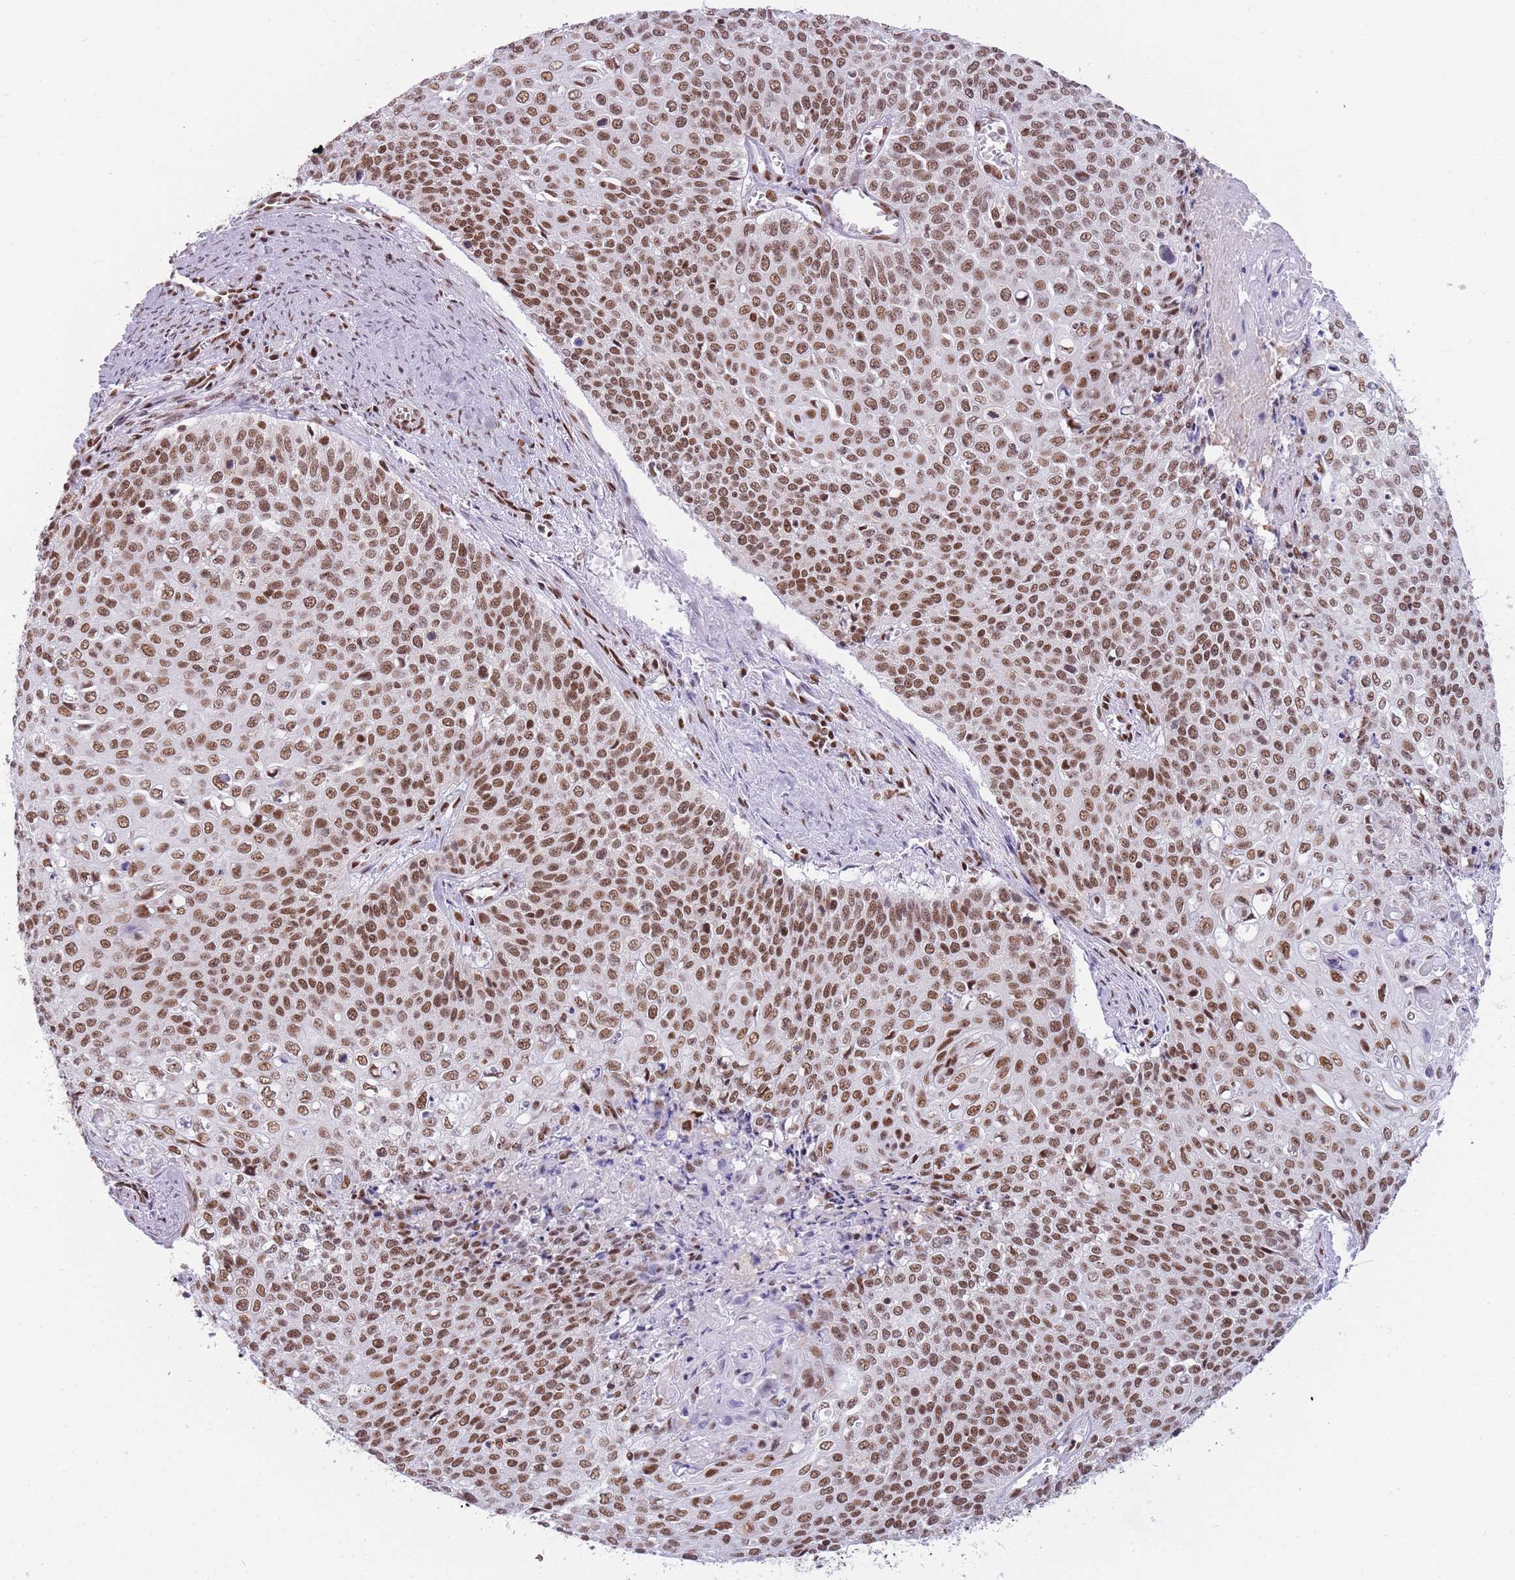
{"staining": {"intensity": "moderate", "quantity": ">75%", "location": "nuclear"}, "tissue": "cervical cancer", "cell_type": "Tumor cells", "image_type": "cancer", "snomed": [{"axis": "morphology", "description": "Squamous cell carcinoma, NOS"}, {"axis": "topography", "description": "Cervix"}], "caption": "Protein analysis of cervical cancer (squamous cell carcinoma) tissue demonstrates moderate nuclear expression in approximately >75% of tumor cells.", "gene": "HNRNPUL1", "patient": {"sex": "female", "age": 39}}